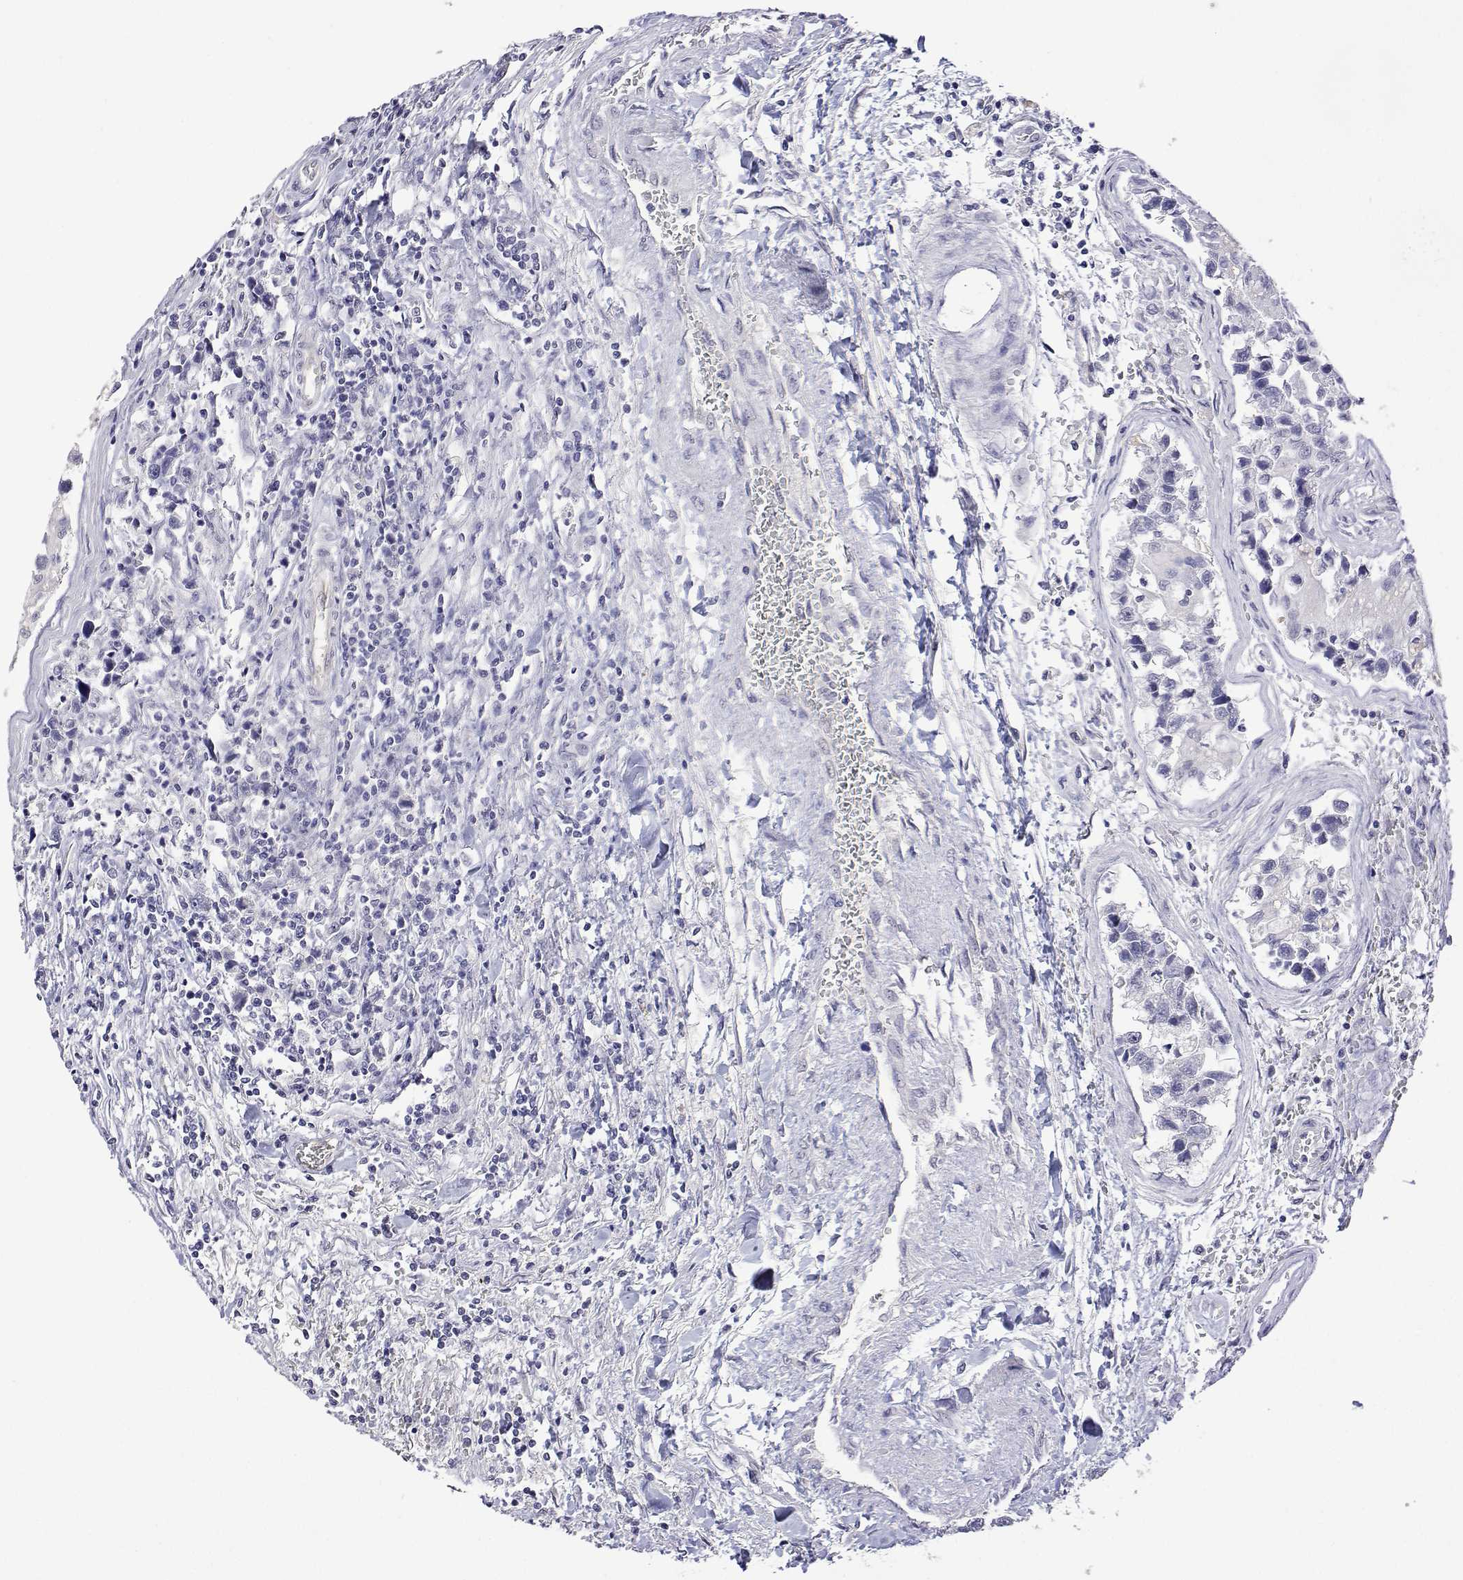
{"staining": {"intensity": "negative", "quantity": "none", "location": "none"}, "tissue": "testis cancer", "cell_type": "Tumor cells", "image_type": "cancer", "snomed": [{"axis": "morphology", "description": "Seminoma, NOS"}, {"axis": "topography", "description": "Testis"}], "caption": "Testis seminoma stained for a protein using immunohistochemistry (IHC) shows no expression tumor cells.", "gene": "PLCB1", "patient": {"sex": "male", "age": 26}}